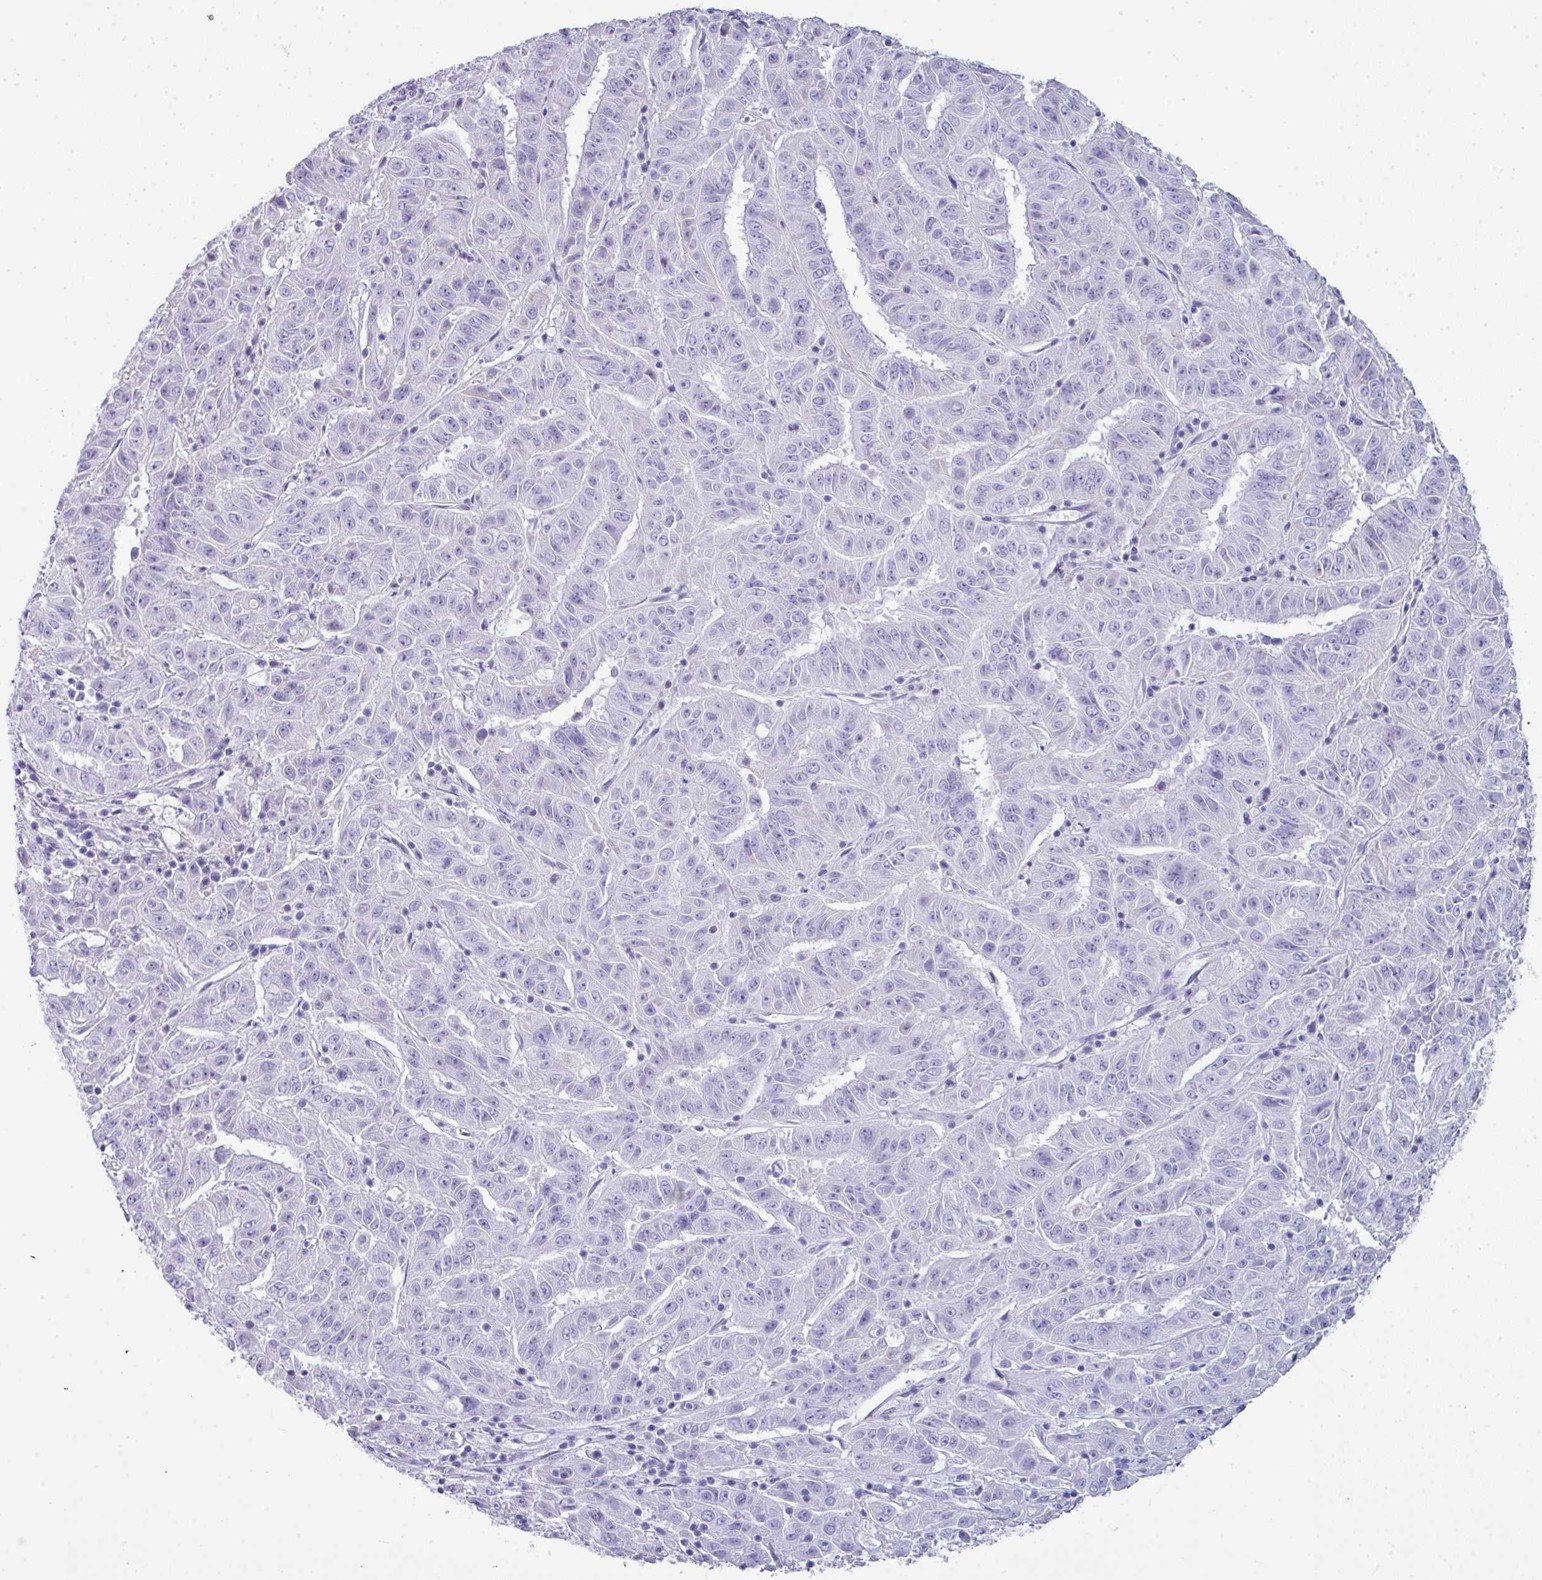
{"staining": {"intensity": "negative", "quantity": "none", "location": "none"}, "tissue": "pancreatic cancer", "cell_type": "Tumor cells", "image_type": "cancer", "snomed": [{"axis": "morphology", "description": "Adenocarcinoma, NOS"}, {"axis": "topography", "description": "Pancreas"}], "caption": "This is an immunohistochemistry micrograph of human pancreatic cancer. There is no staining in tumor cells.", "gene": "ABCC5", "patient": {"sex": "male", "age": 63}}